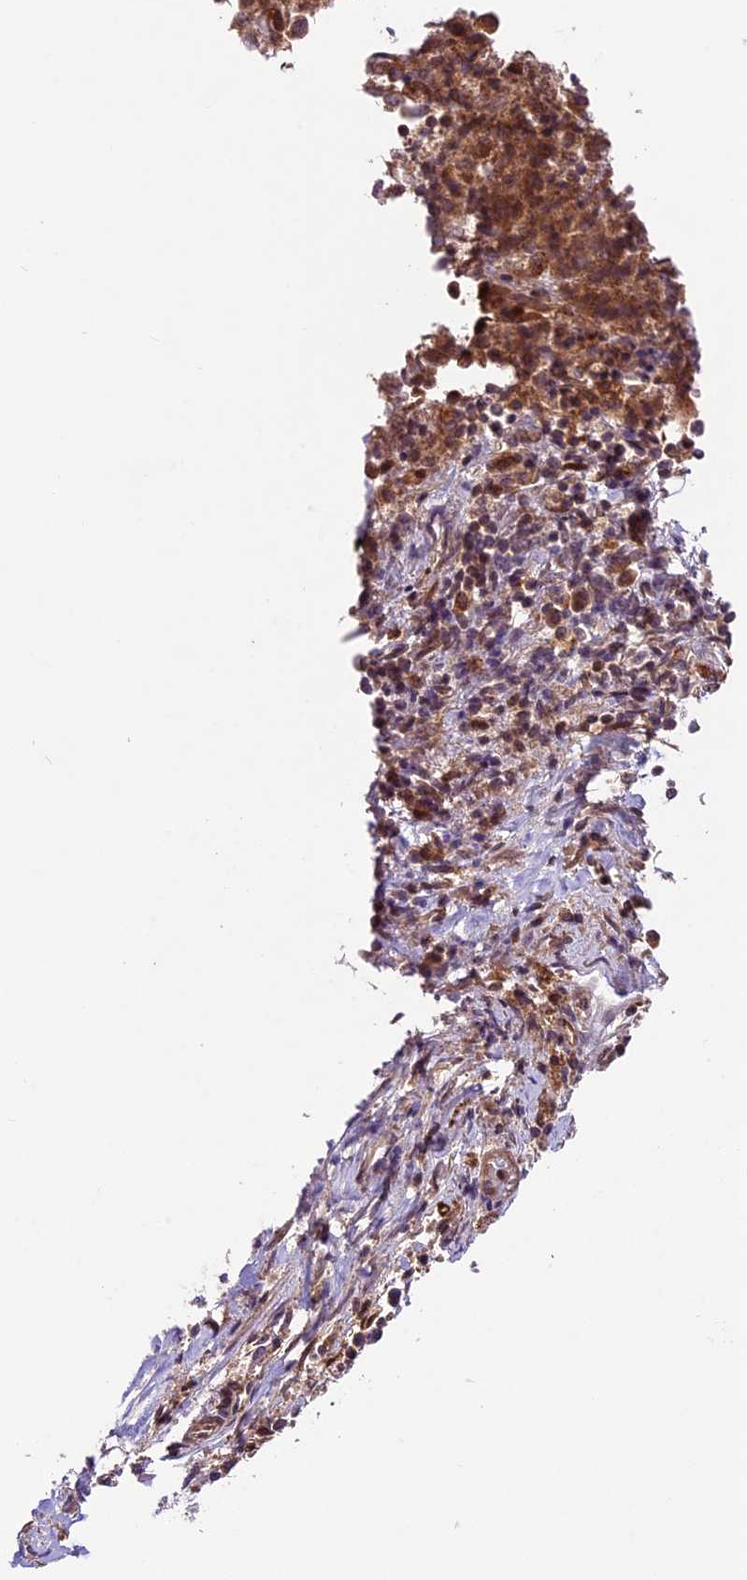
{"staining": {"intensity": "weak", "quantity": "25%-75%", "location": "cytoplasmic/membranous"}, "tissue": "endometrial cancer", "cell_type": "Tumor cells", "image_type": "cancer", "snomed": [{"axis": "morphology", "description": "Adenocarcinoma, NOS"}, {"axis": "topography", "description": "Endometrium"}], "caption": "Immunohistochemical staining of endometrial cancer (adenocarcinoma) shows low levels of weak cytoplasmic/membranous positivity in about 25%-75% of tumor cells.", "gene": "CCSER1", "patient": {"sex": "female", "age": 80}}